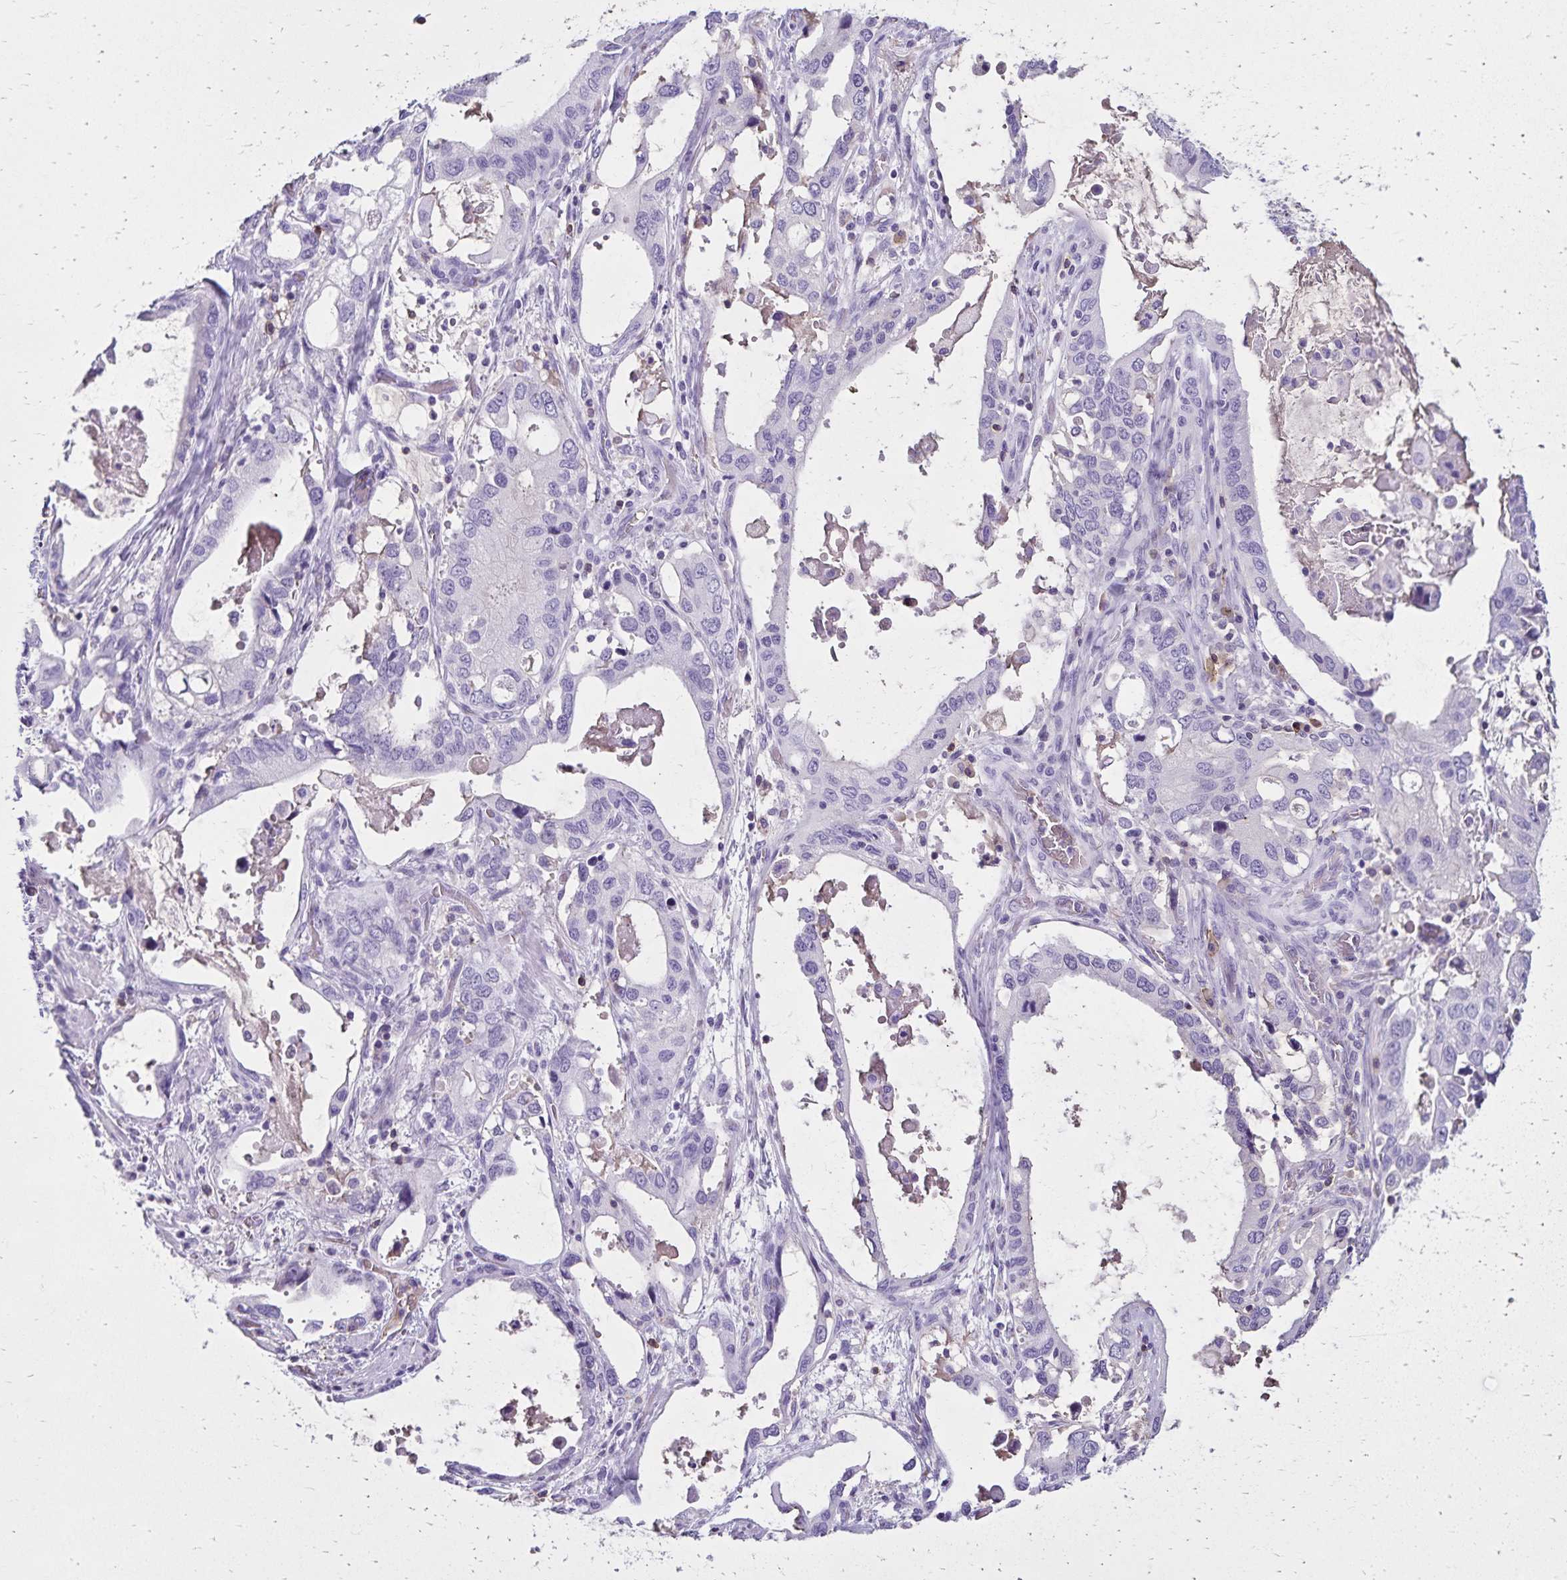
{"staining": {"intensity": "negative", "quantity": "none", "location": "none"}, "tissue": "stomach cancer", "cell_type": "Tumor cells", "image_type": "cancer", "snomed": [{"axis": "morphology", "description": "Adenocarcinoma, NOS"}, {"axis": "topography", "description": "Stomach, upper"}], "caption": "This is an IHC micrograph of human adenocarcinoma (stomach). There is no positivity in tumor cells.", "gene": "CD27", "patient": {"sex": "male", "age": 74}}